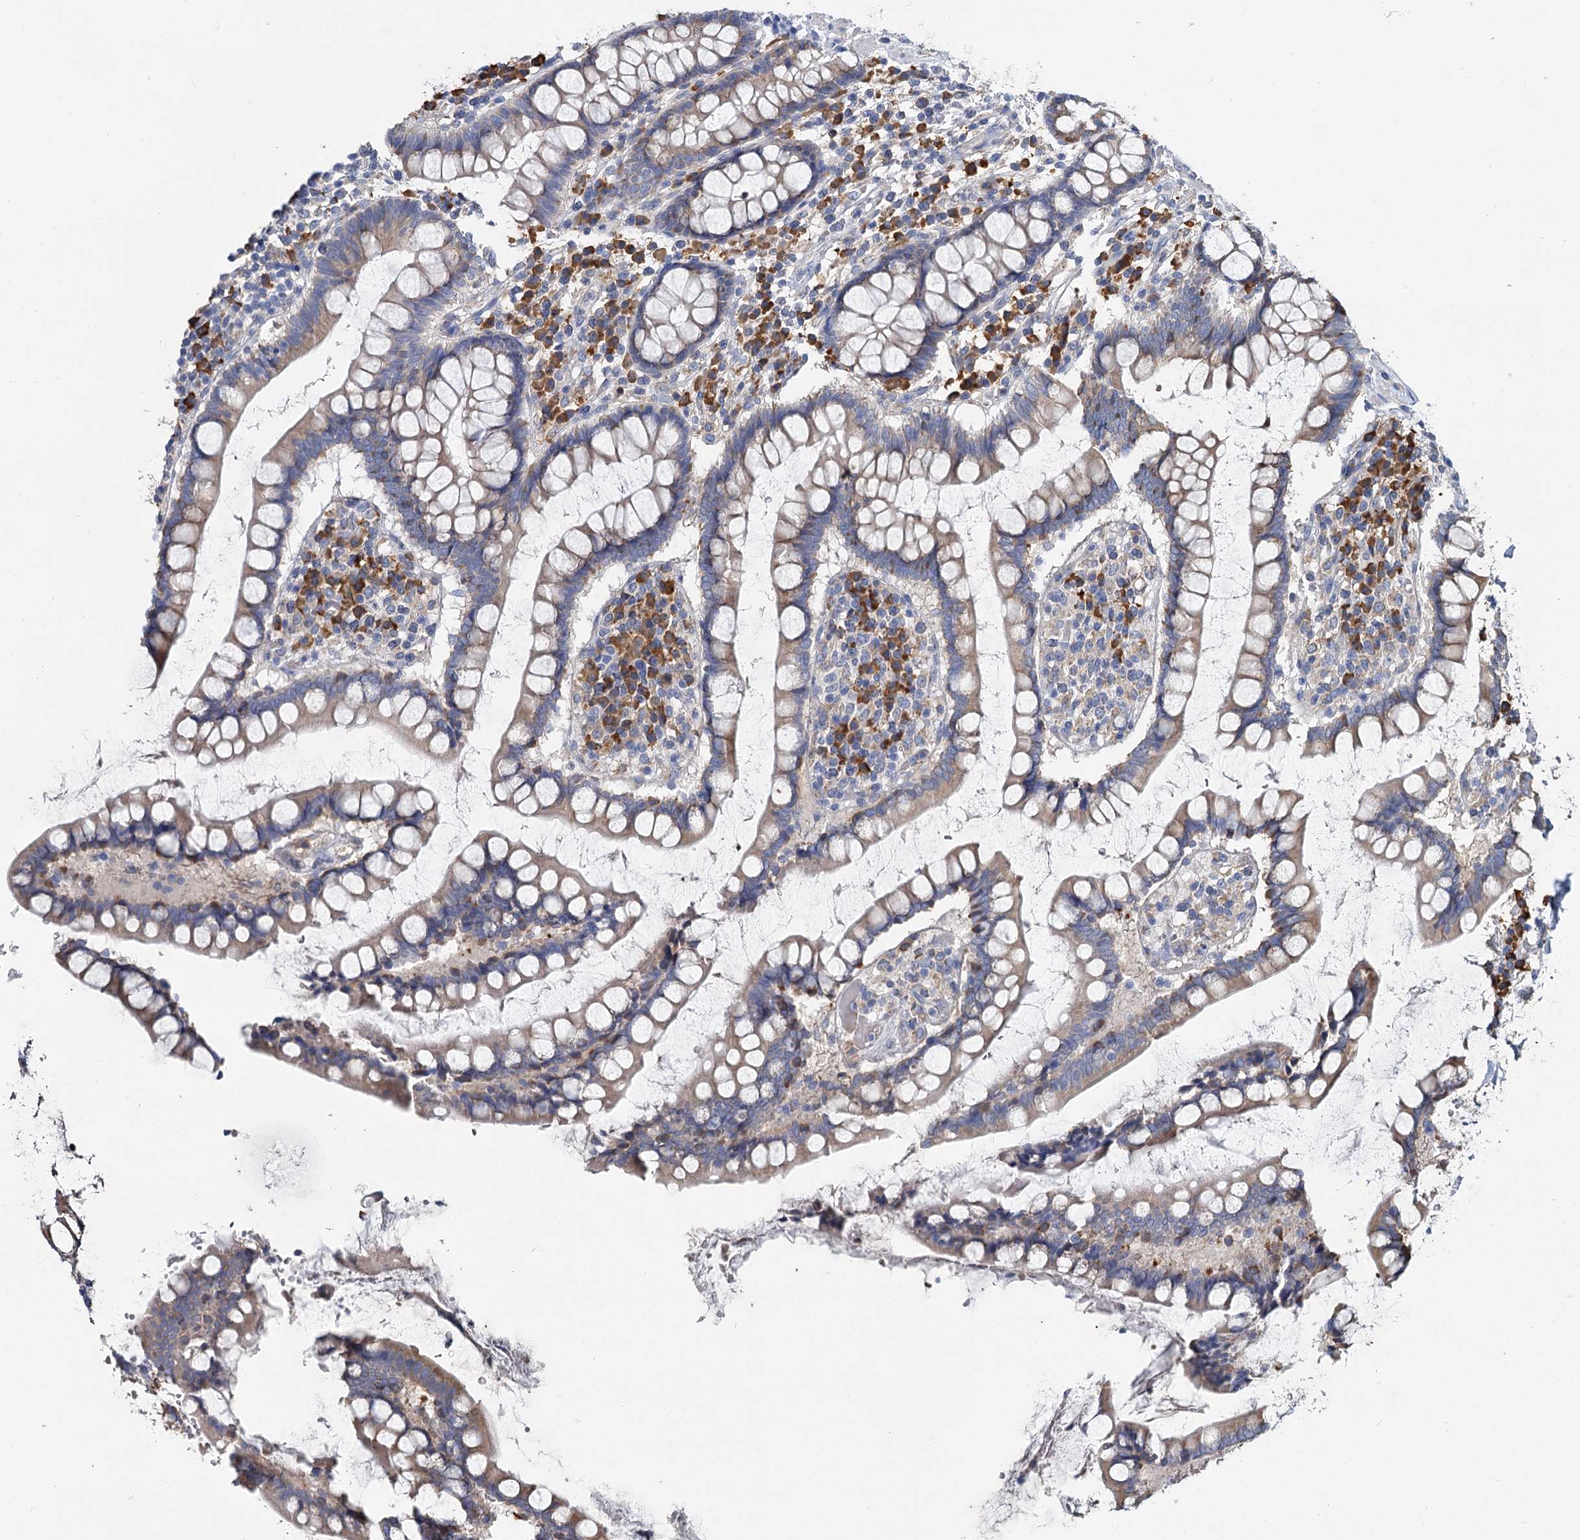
{"staining": {"intensity": "negative", "quantity": "none", "location": "none"}, "tissue": "colon", "cell_type": "Endothelial cells", "image_type": "normal", "snomed": [{"axis": "morphology", "description": "Normal tissue, NOS"}, {"axis": "topography", "description": "Colon"}], "caption": "The photomicrograph demonstrates no significant expression in endothelial cells of colon.", "gene": "ANKRD16", "patient": {"sex": "female", "age": 79}}